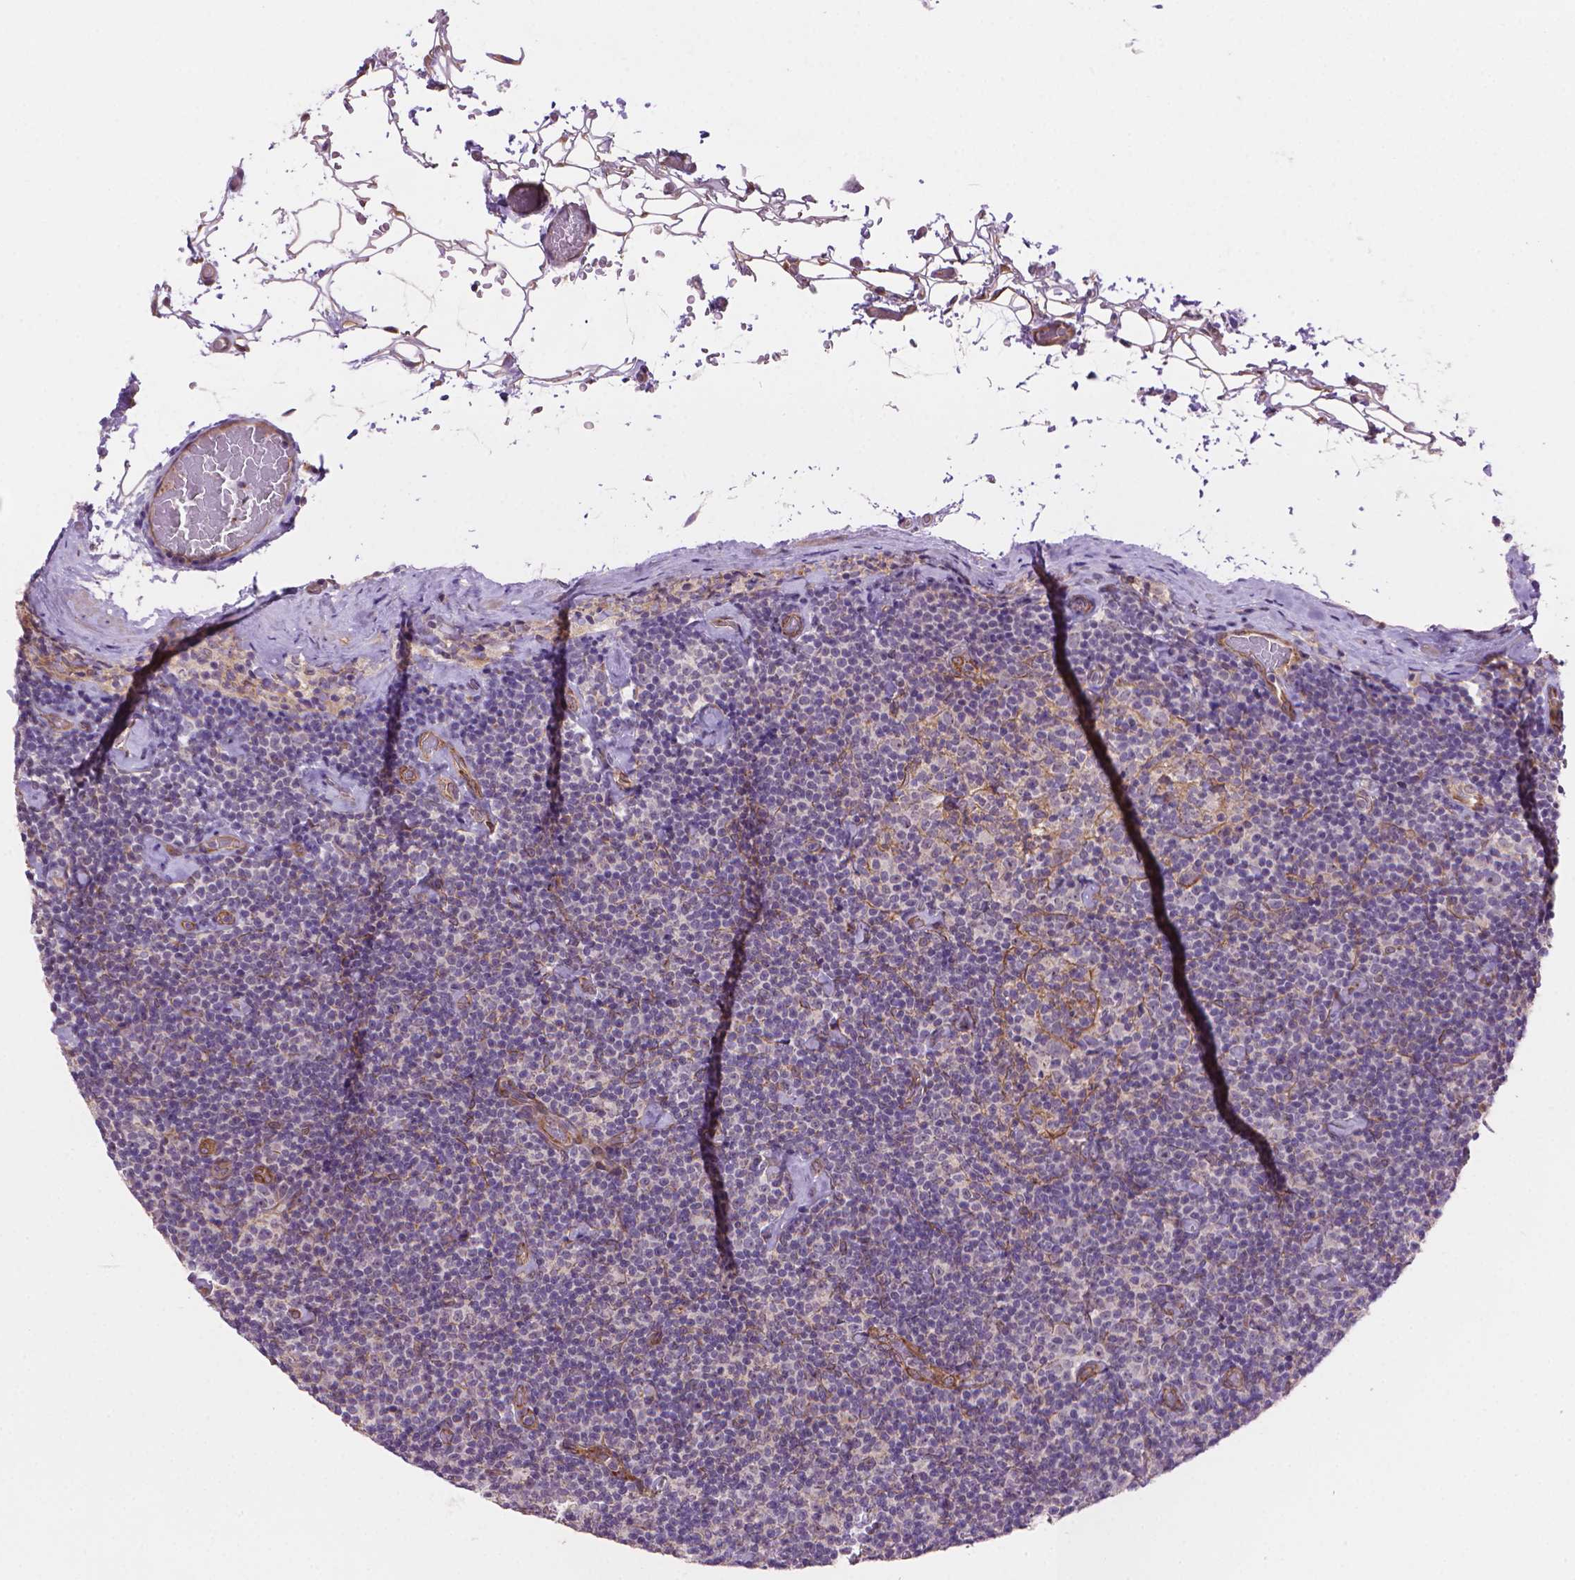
{"staining": {"intensity": "negative", "quantity": "none", "location": "none"}, "tissue": "lymphoma", "cell_type": "Tumor cells", "image_type": "cancer", "snomed": [{"axis": "morphology", "description": "Malignant lymphoma, non-Hodgkin's type, Low grade"}, {"axis": "topography", "description": "Lymph node"}], "caption": "Micrograph shows no significant protein expression in tumor cells of lymphoma. The staining is performed using DAB brown chromogen with nuclei counter-stained in using hematoxylin.", "gene": "AMMECR1", "patient": {"sex": "male", "age": 81}}